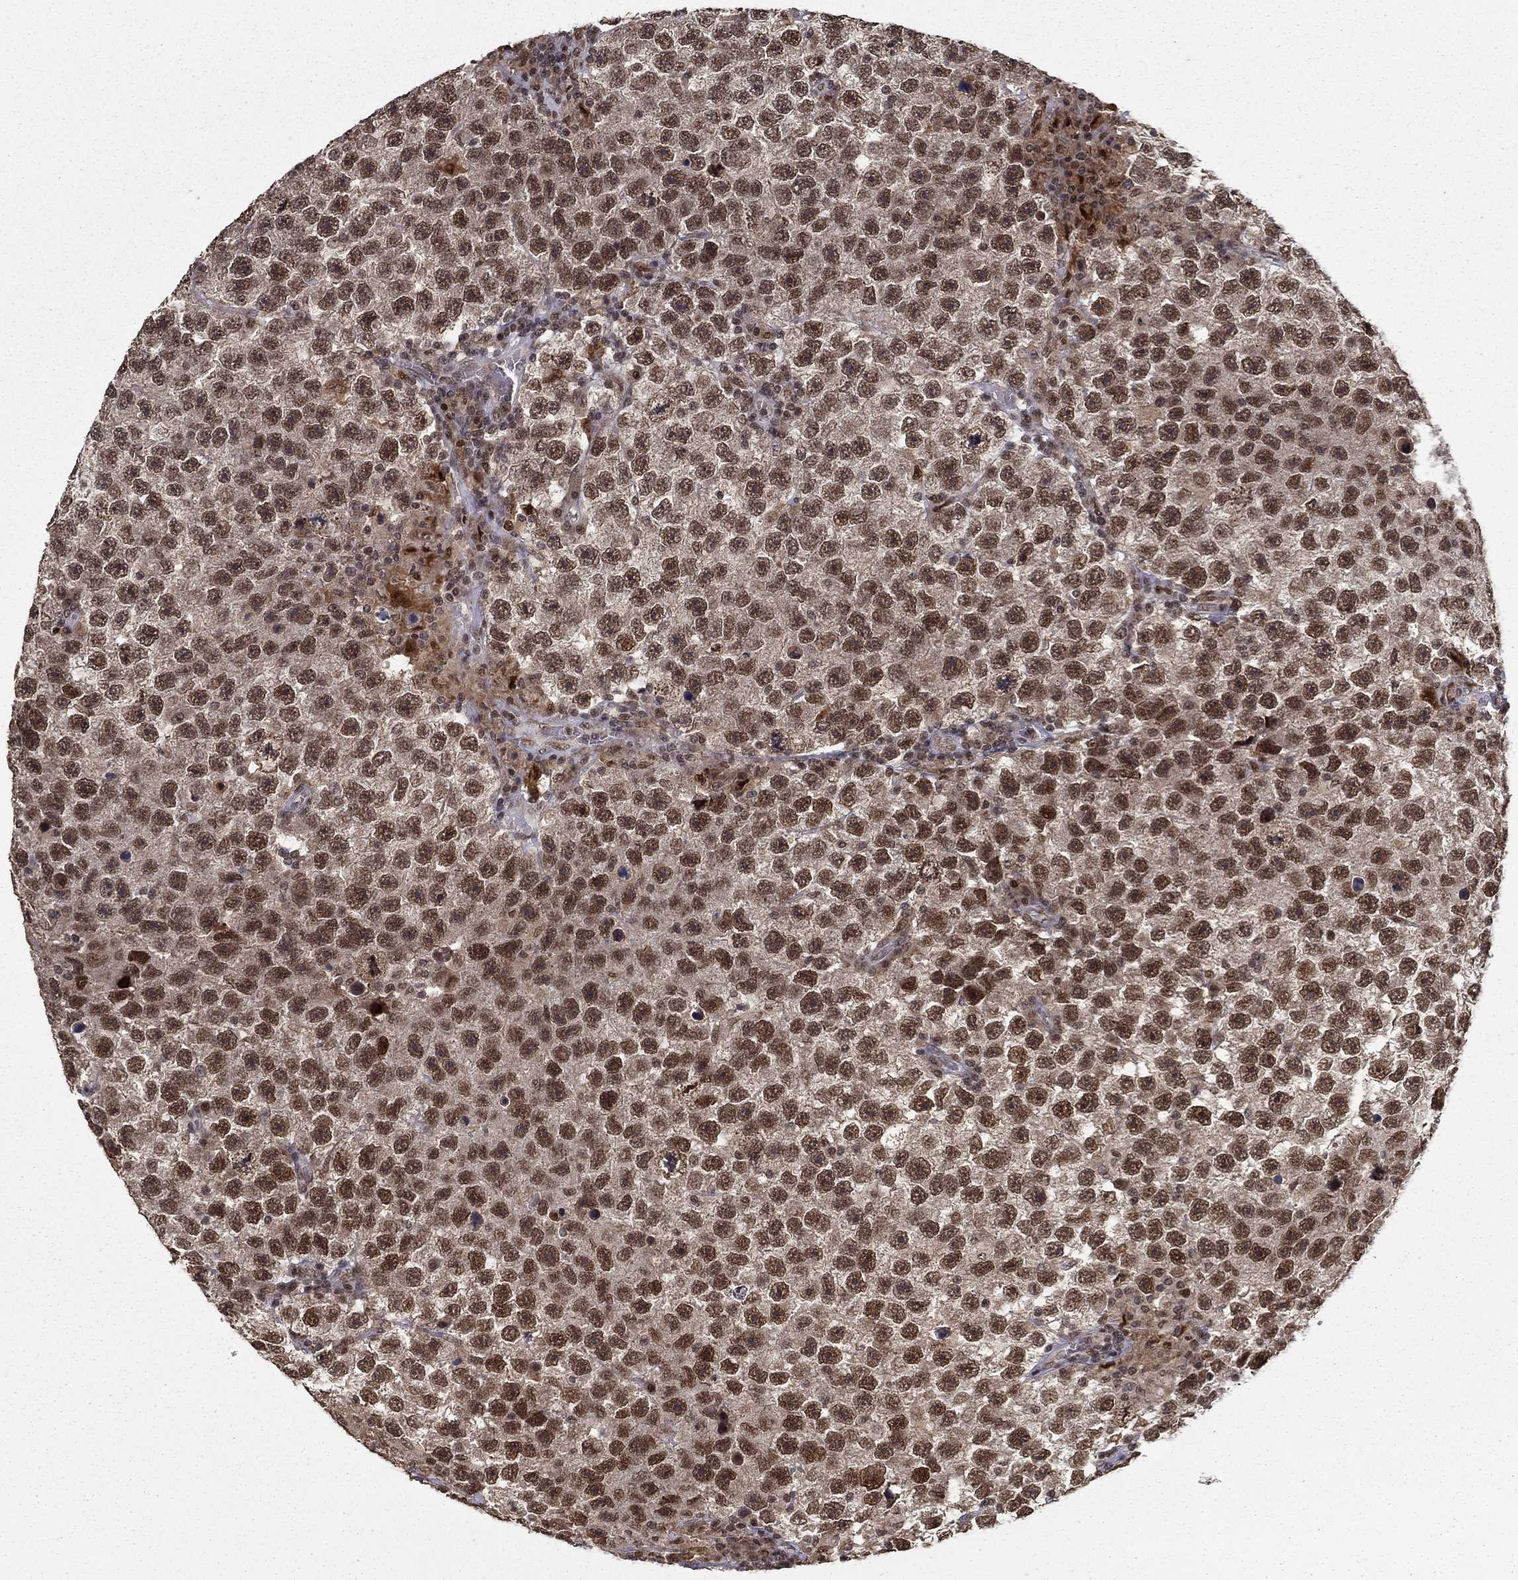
{"staining": {"intensity": "moderate", "quantity": ">75%", "location": "nuclear"}, "tissue": "testis cancer", "cell_type": "Tumor cells", "image_type": "cancer", "snomed": [{"axis": "morphology", "description": "Seminoma, NOS"}, {"axis": "topography", "description": "Testis"}], "caption": "About >75% of tumor cells in human testis seminoma exhibit moderate nuclear protein staining as visualized by brown immunohistochemical staining.", "gene": "CDCA7L", "patient": {"sex": "male", "age": 26}}